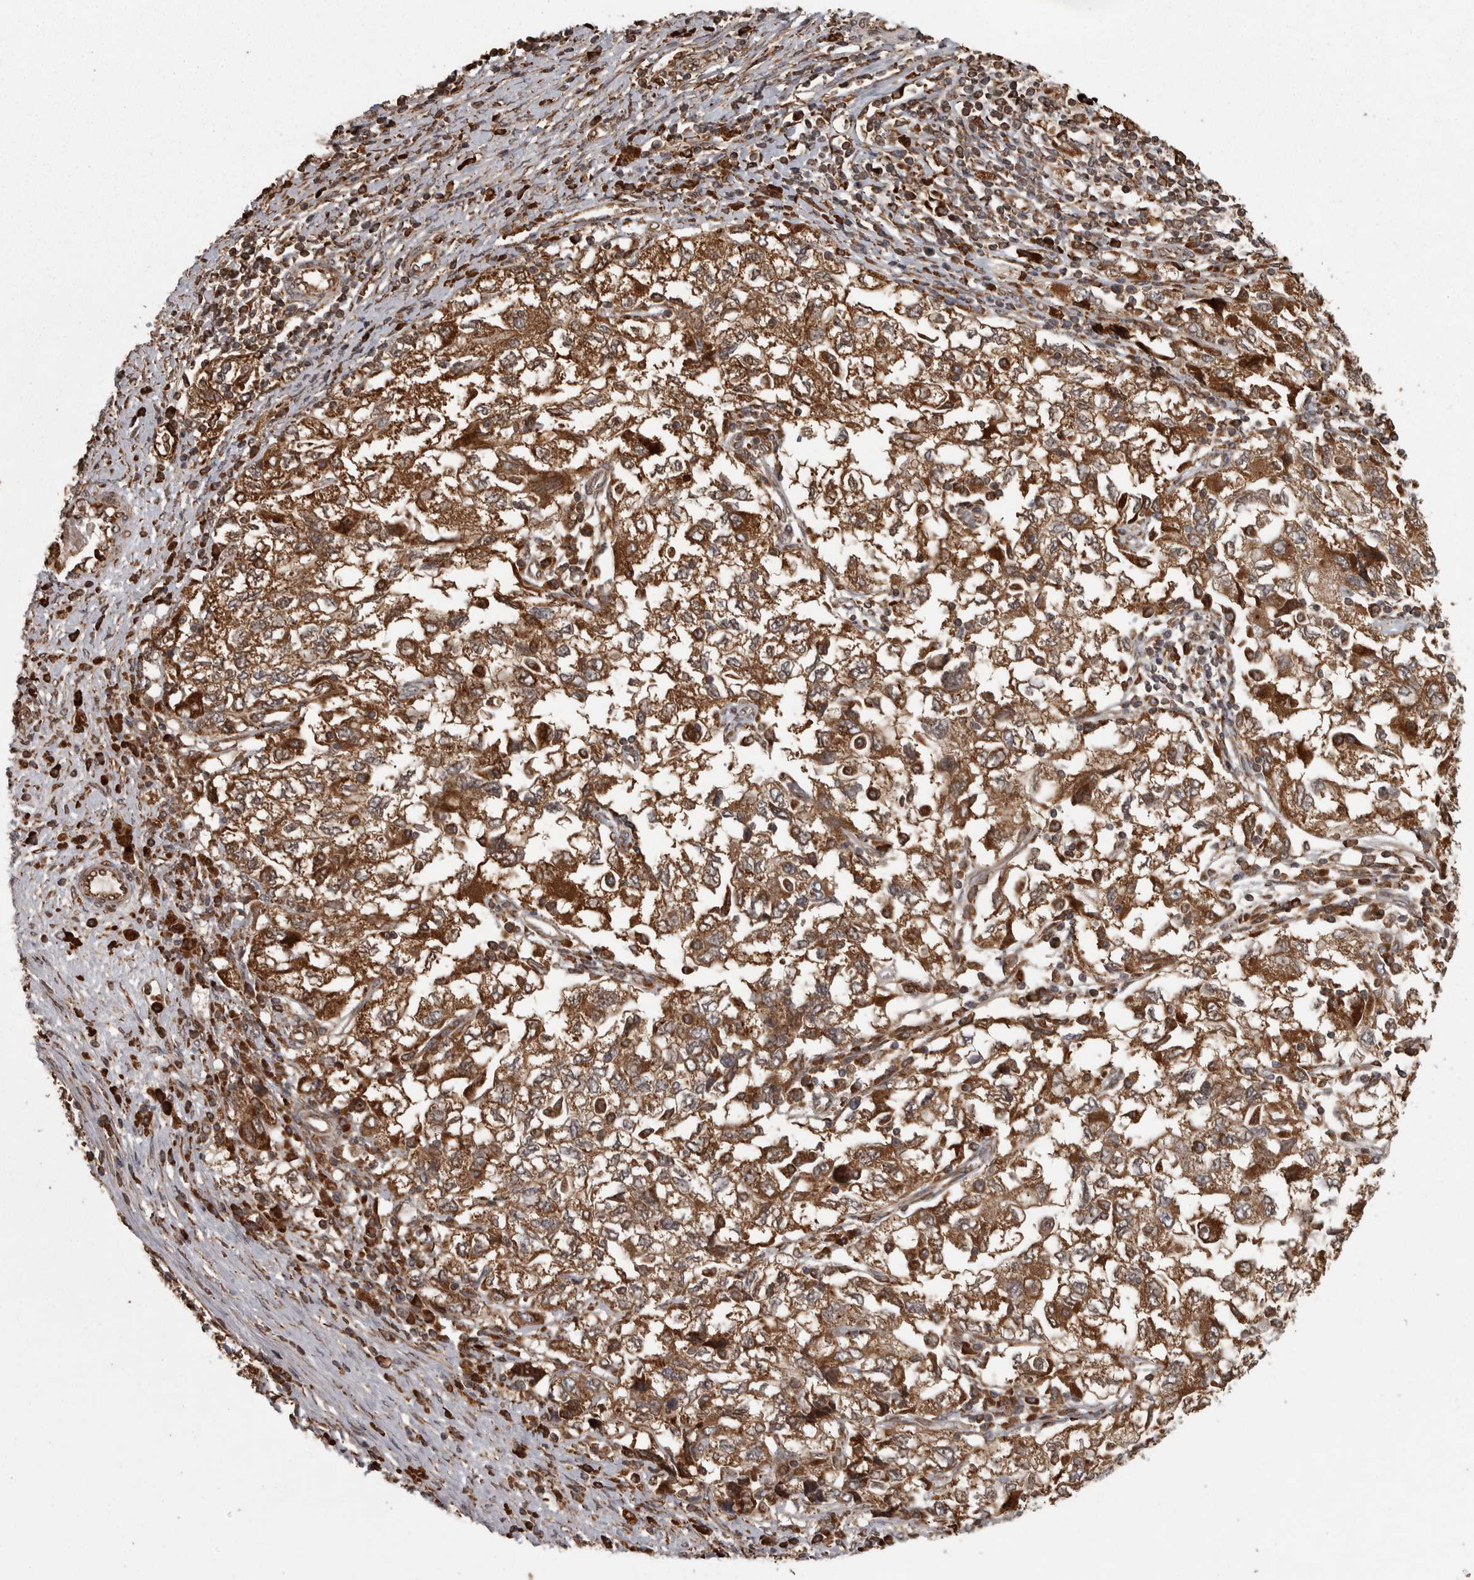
{"staining": {"intensity": "moderate", "quantity": ">75%", "location": "cytoplasmic/membranous"}, "tissue": "ovarian cancer", "cell_type": "Tumor cells", "image_type": "cancer", "snomed": [{"axis": "morphology", "description": "Carcinoma, NOS"}, {"axis": "morphology", "description": "Cystadenocarcinoma, serous, NOS"}, {"axis": "topography", "description": "Ovary"}], "caption": "An image of human ovarian cancer stained for a protein exhibits moderate cytoplasmic/membranous brown staining in tumor cells.", "gene": "AGBL3", "patient": {"sex": "female", "age": 69}}